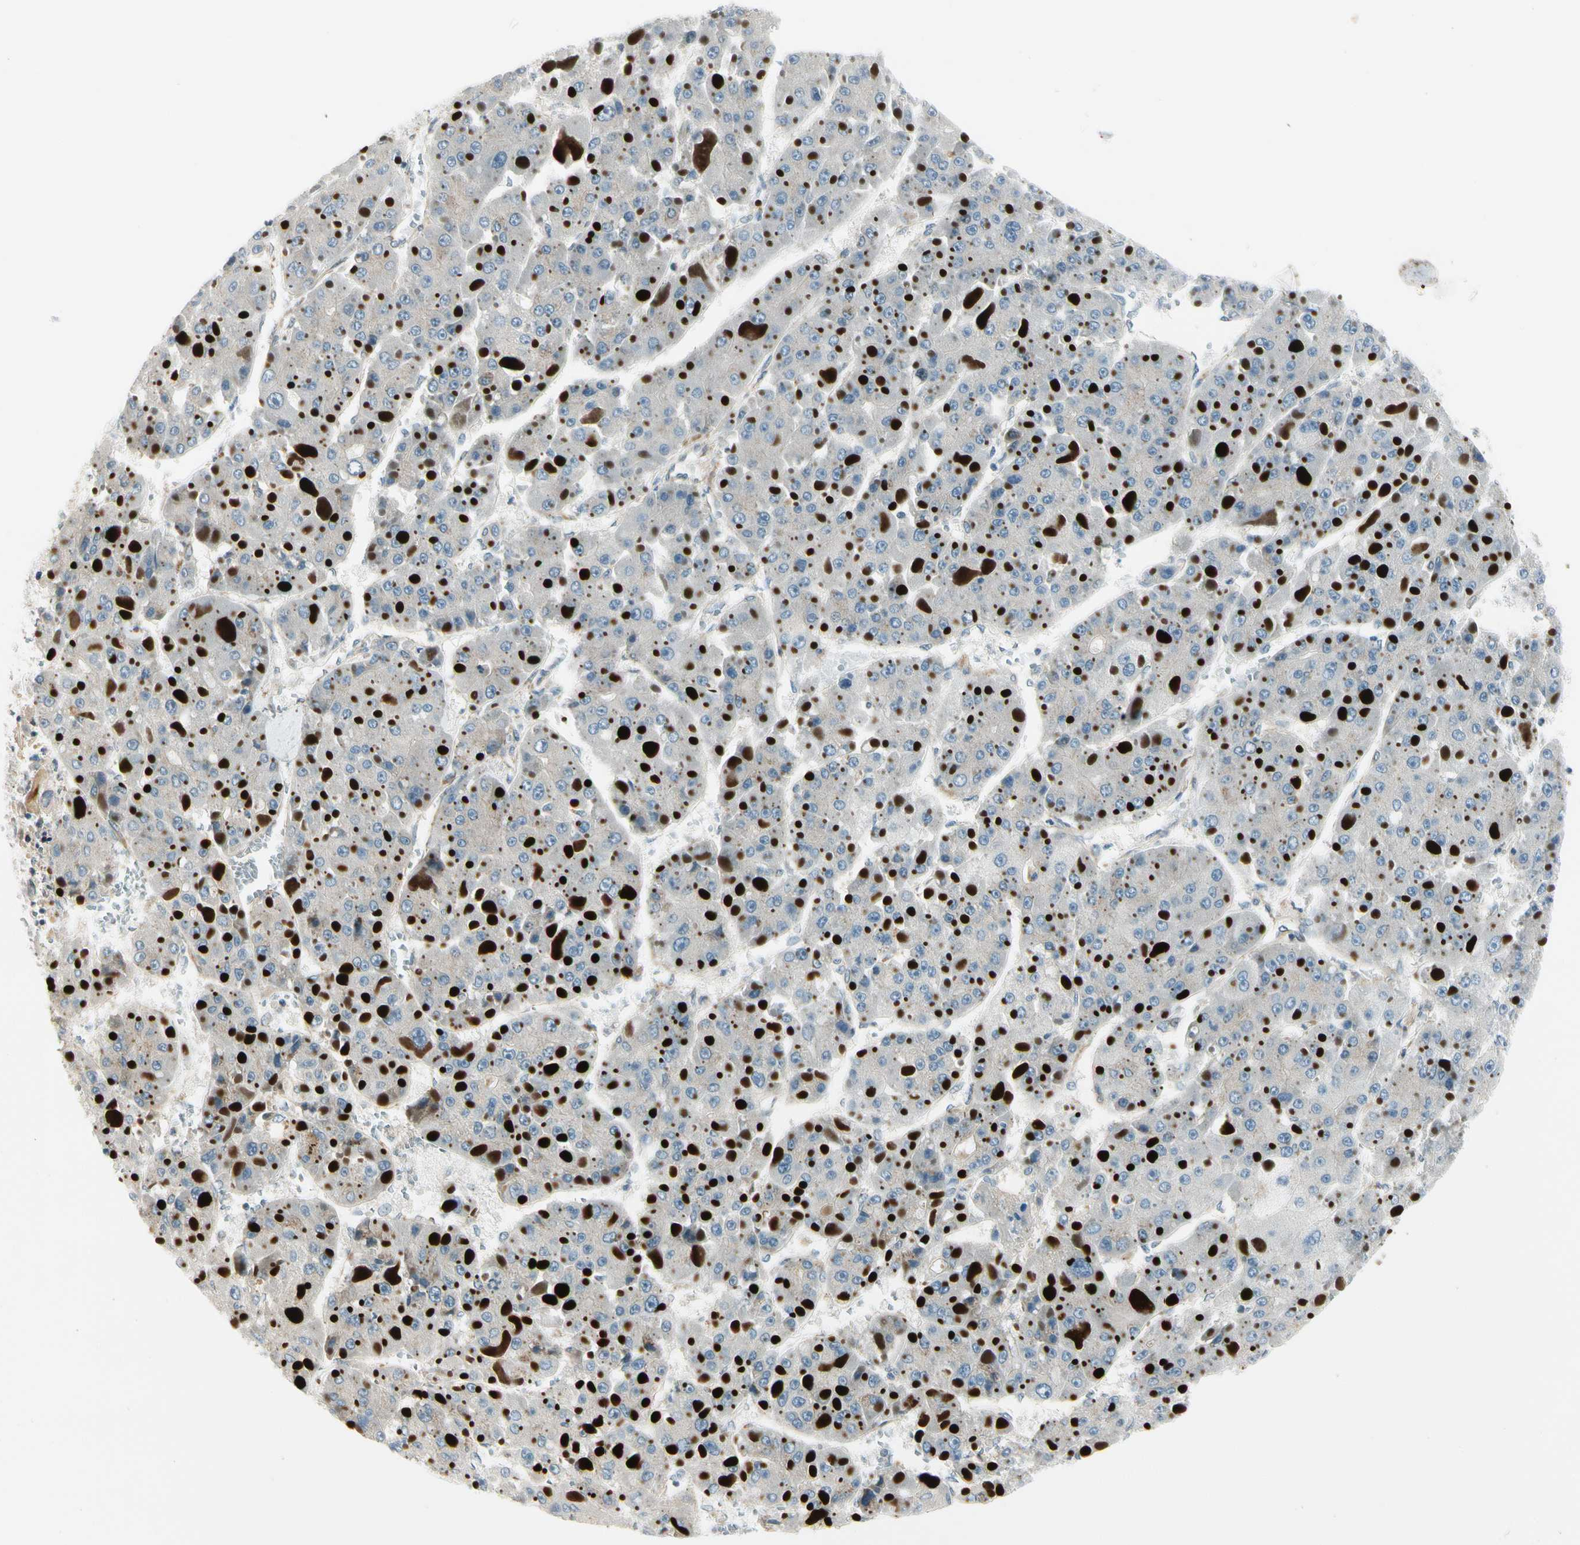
{"staining": {"intensity": "negative", "quantity": "none", "location": "none"}, "tissue": "liver cancer", "cell_type": "Tumor cells", "image_type": "cancer", "snomed": [{"axis": "morphology", "description": "Carcinoma, Hepatocellular, NOS"}, {"axis": "topography", "description": "Liver"}], "caption": "The histopathology image exhibits no staining of tumor cells in liver cancer.", "gene": "MANSC1", "patient": {"sex": "female", "age": 73}}